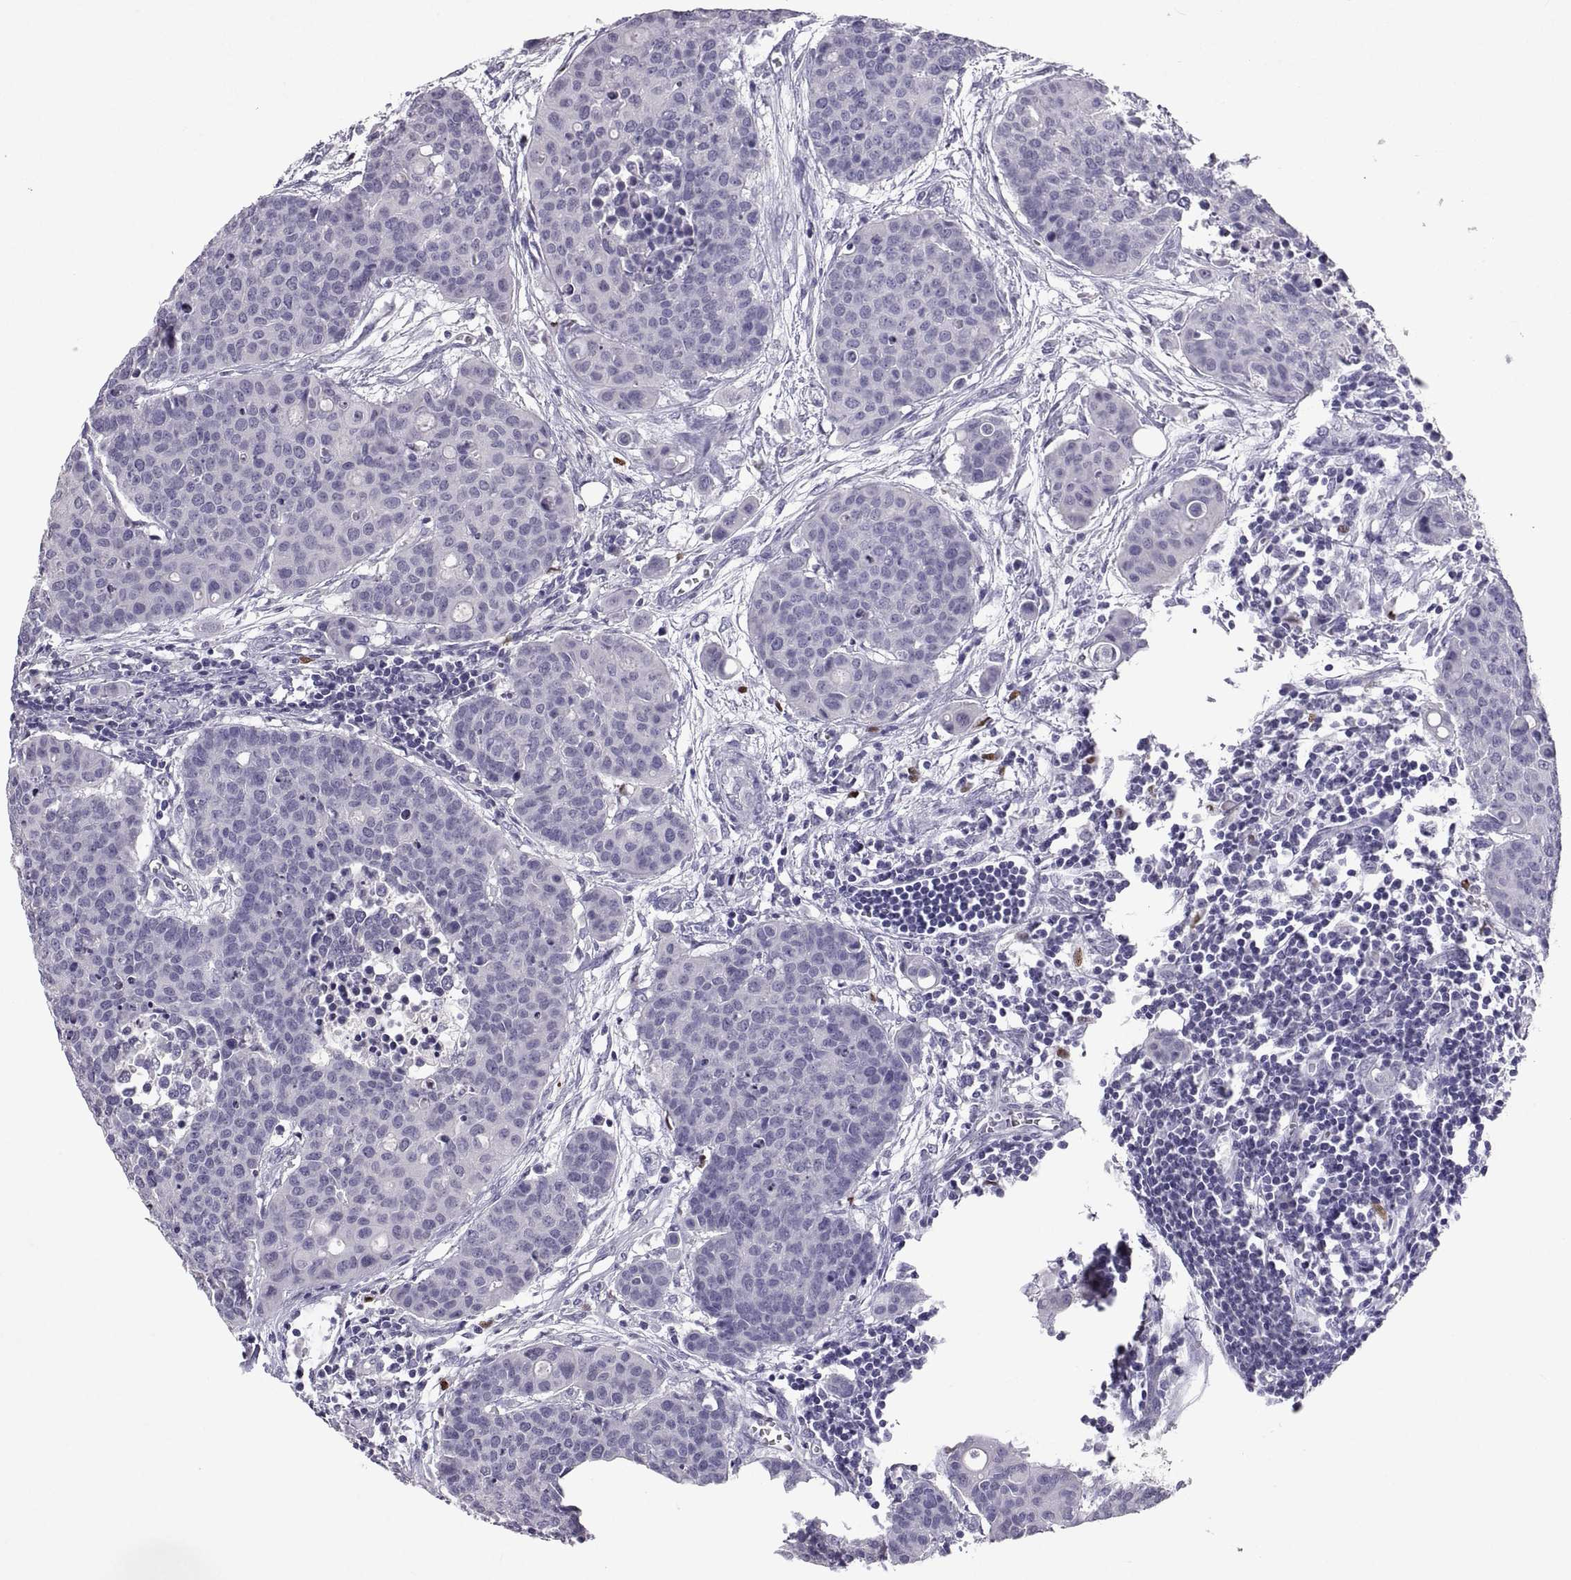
{"staining": {"intensity": "negative", "quantity": "none", "location": "none"}, "tissue": "carcinoid", "cell_type": "Tumor cells", "image_type": "cancer", "snomed": [{"axis": "morphology", "description": "Carcinoid, malignant, NOS"}, {"axis": "topography", "description": "Colon"}], "caption": "IHC micrograph of neoplastic tissue: human carcinoid (malignant) stained with DAB demonstrates no significant protein positivity in tumor cells. (Stains: DAB (3,3'-diaminobenzidine) immunohistochemistry (IHC) with hematoxylin counter stain, Microscopy: brightfield microscopy at high magnification).", "gene": "SOX21", "patient": {"sex": "male", "age": 81}}